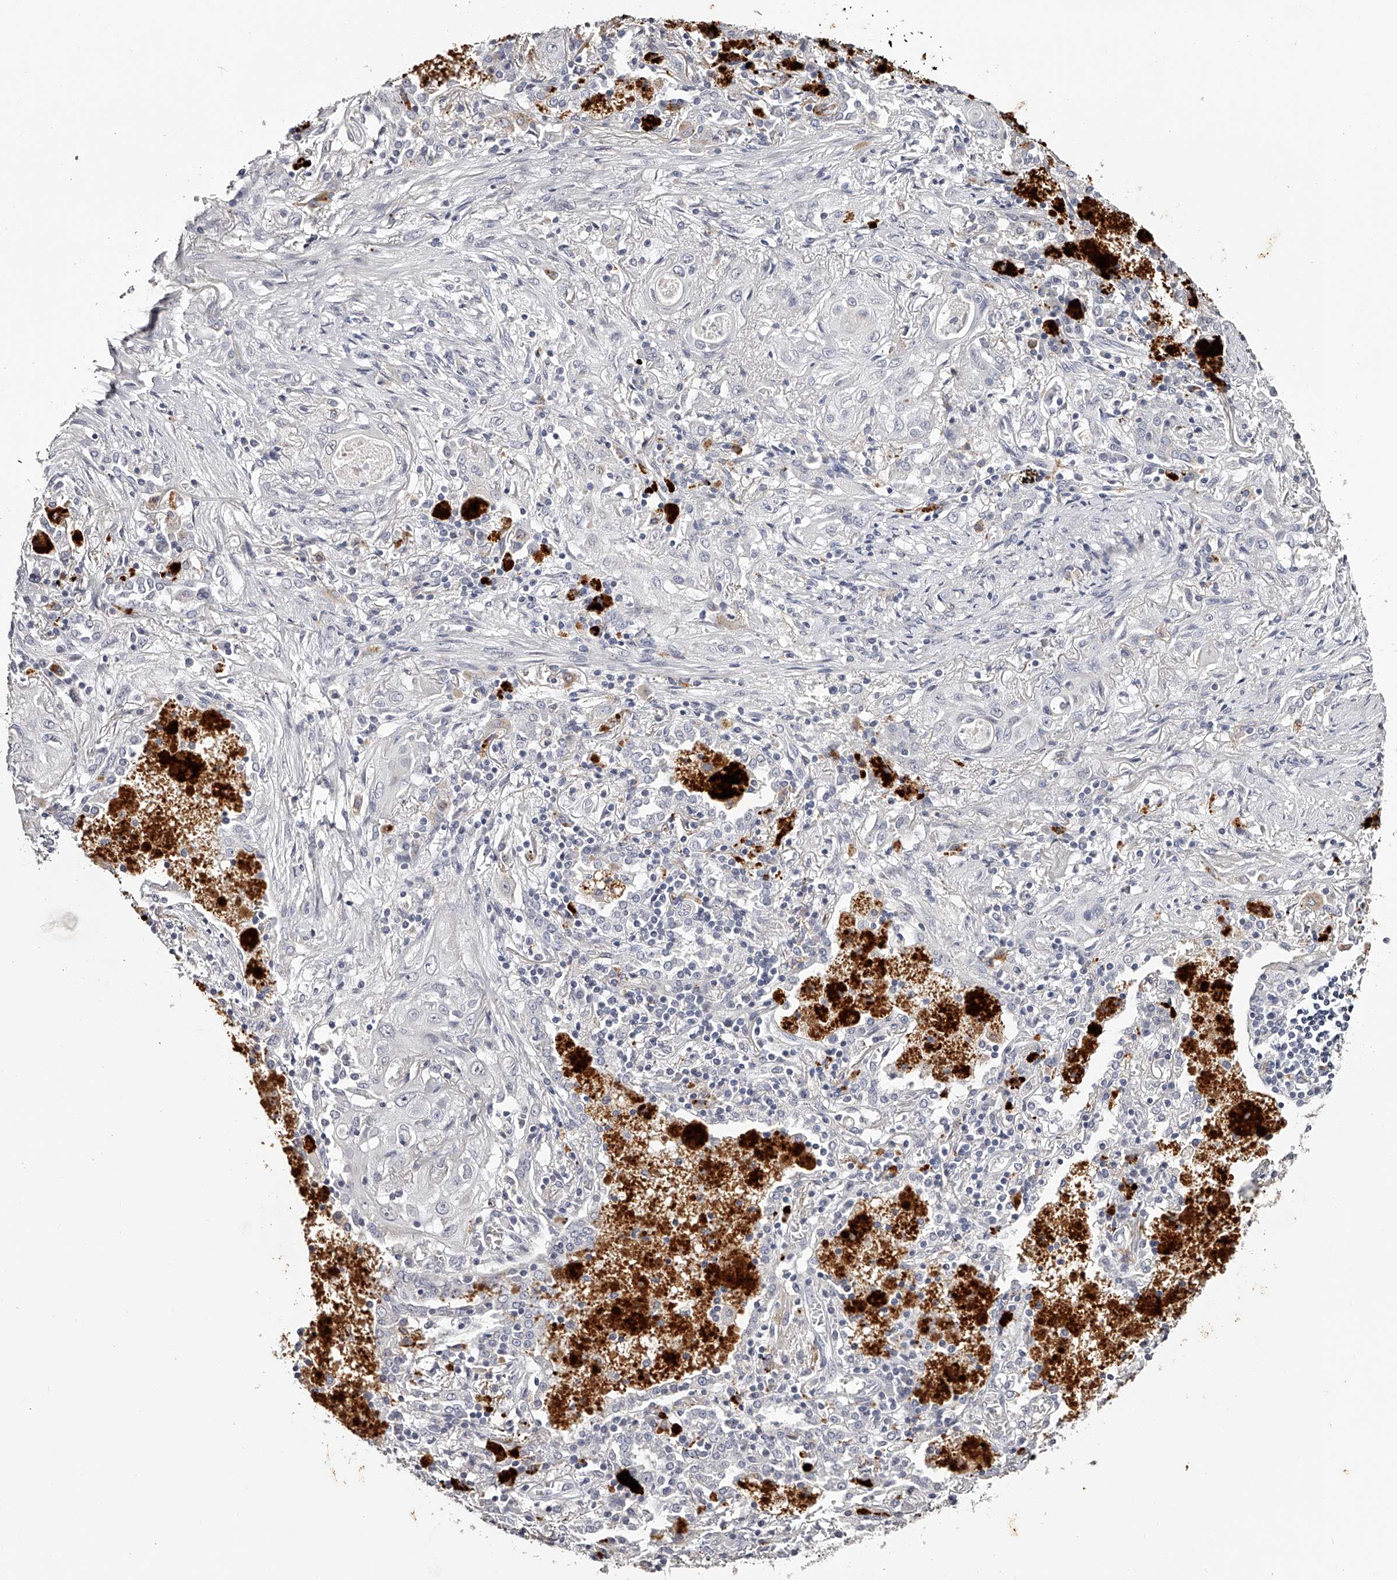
{"staining": {"intensity": "negative", "quantity": "none", "location": "none"}, "tissue": "lung cancer", "cell_type": "Tumor cells", "image_type": "cancer", "snomed": [{"axis": "morphology", "description": "Squamous cell carcinoma, NOS"}, {"axis": "topography", "description": "Lung"}], "caption": "IHC histopathology image of neoplastic tissue: squamous cell carcinoma (lung) stained with DAB shows no significant protein positivity in tumor cells. (DAB (3,3'-diaminobenzidine) immunohistochemistry (IHC) with hematoxylin counter stain).", "gene": "SLC35D3", "patient": {"sex": "female", "age": 47}}